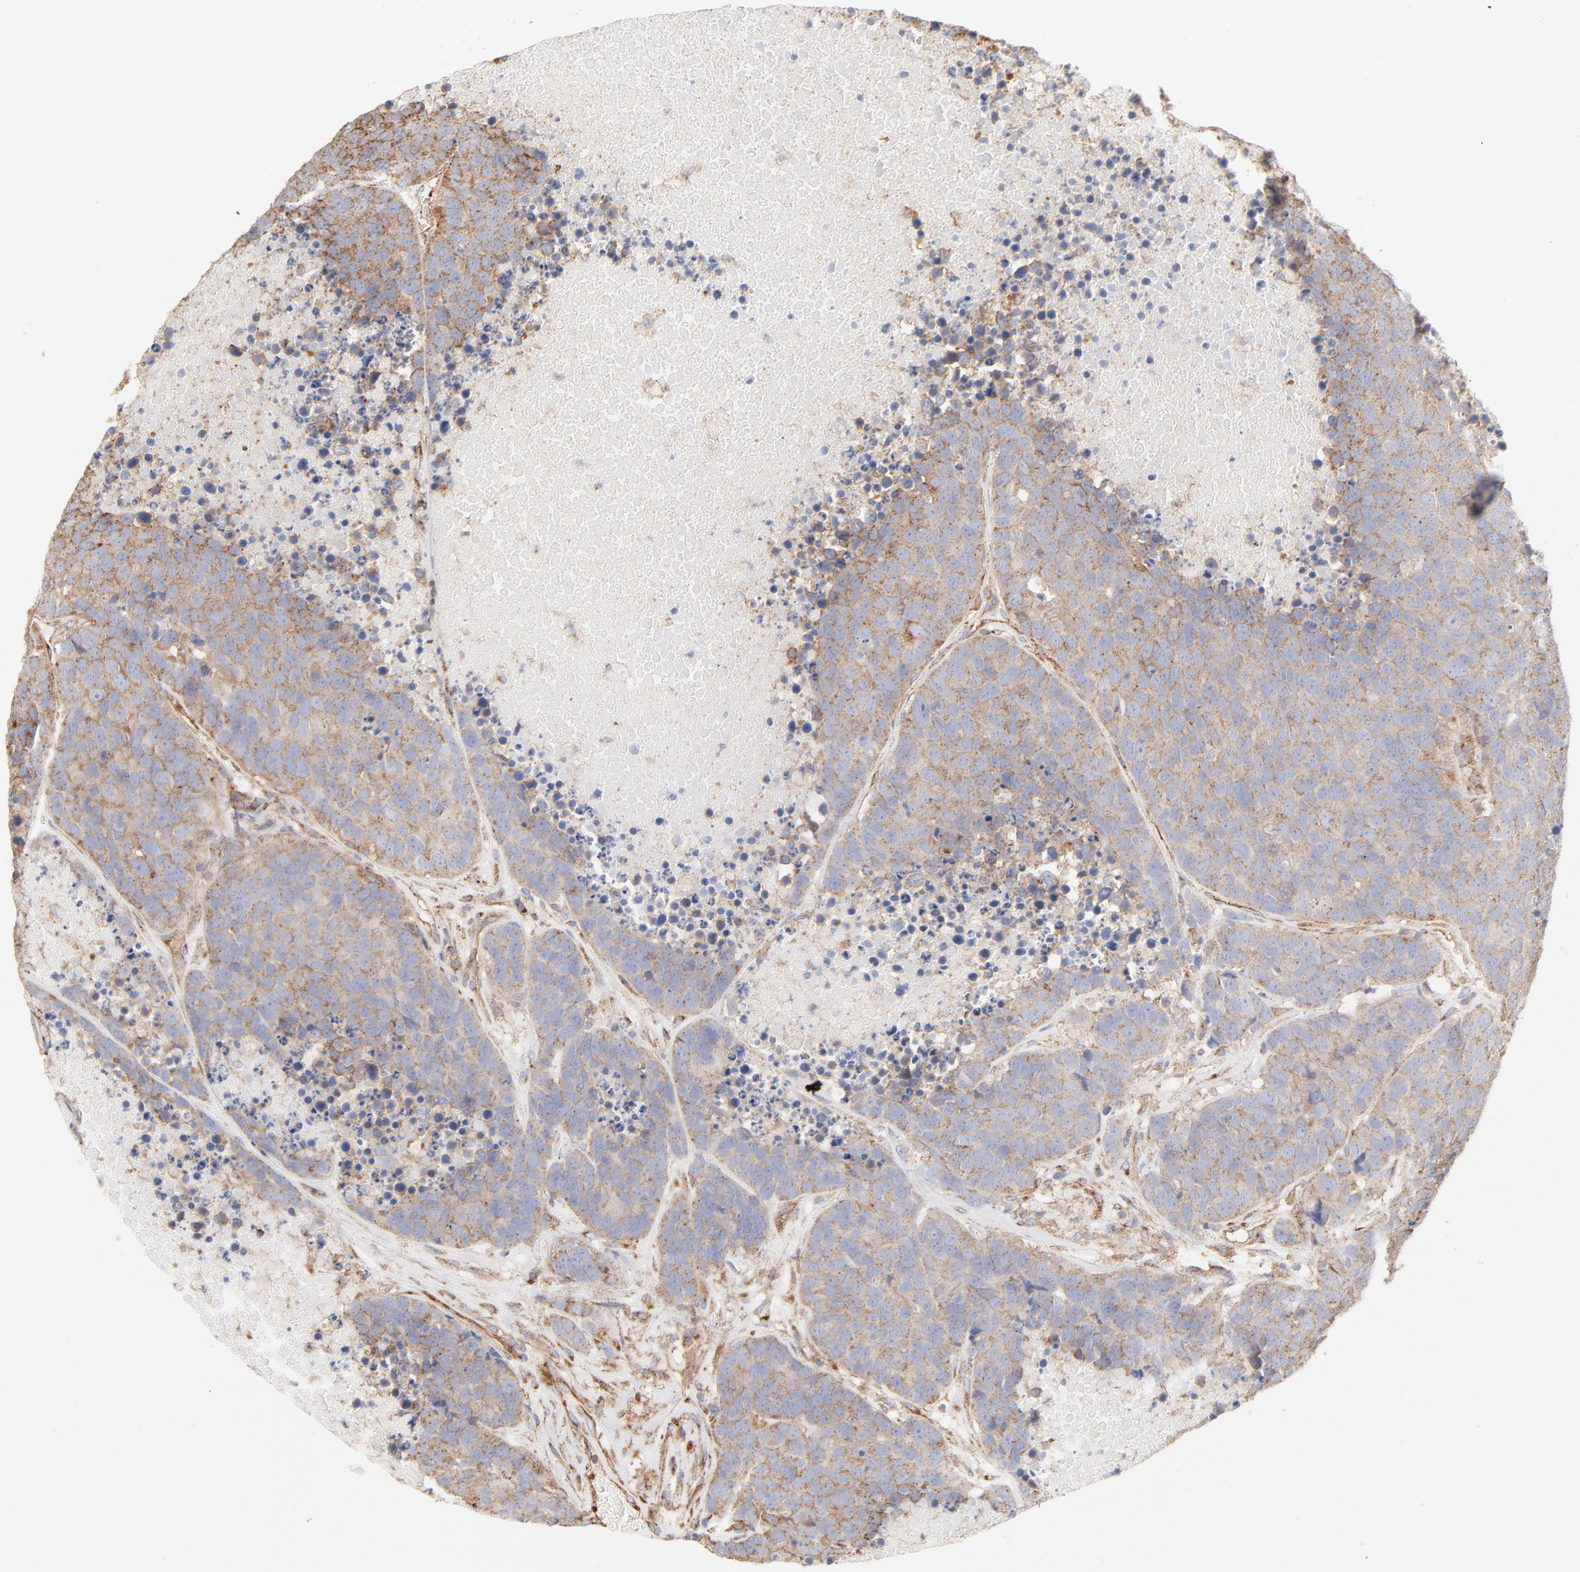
{"staining": {"intensity": "moderate", "quantity": ">75%", "location": "cytoplasmic/membranous"}, "tissue": "carcinoid", "cell_type": "Tumor cells", "image_type": "cancer", "snomed": [{"axis": "morphology", "description": "Carcinoid, malignant, NOS"}, {"axis": "topography", "description": "Lung"}], "caption": "Moderate cytoplasmic/membranous protein positivity is seen in about >75% of tumor cells in malignant carcinoid.", "gene": "CLTB", "patient": {"sex": "male", "age": 60}}